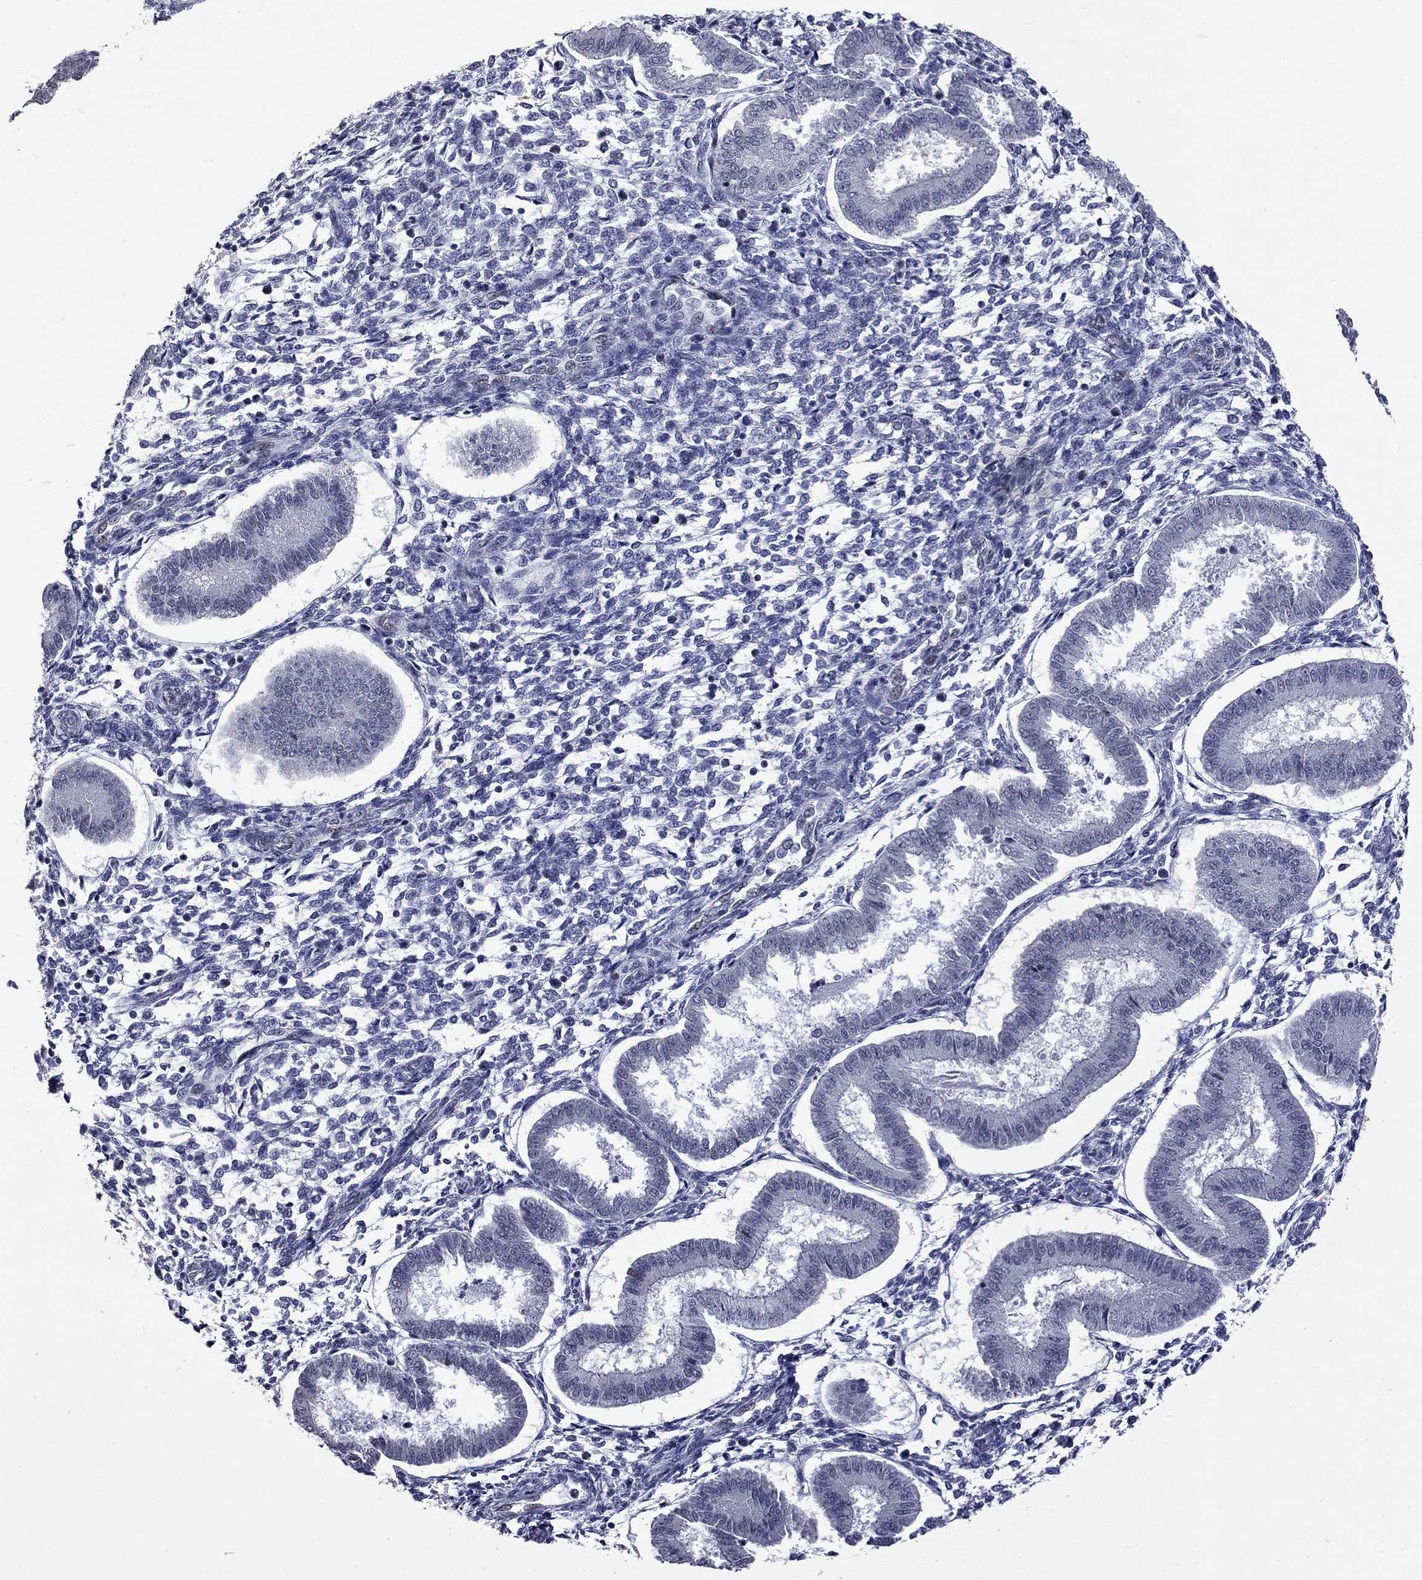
{"staining": {"intensity": "moderate", "quantity": "<25%", "location": "nuclear"}, "tissue": "endometrium", "cell_type": "Cells in endometrial stroma", "image_type": "normal", "snomed": [{"axis": "morphology", "description": "Normal tissue, NOS"}, {"axis": "topography", "description": "Endometrium"}], "caption": "The image exhibits a brown stain indicating the presence of a protein in the nuclear of cells in endometrial stroma in endometrium. (Stains: DAB in brown, nuclei in blue, Microscopy: brightfield microscopy at high magnification).", "gene": "ZNF154", "patient": {"sex": "female", "age": 43}}